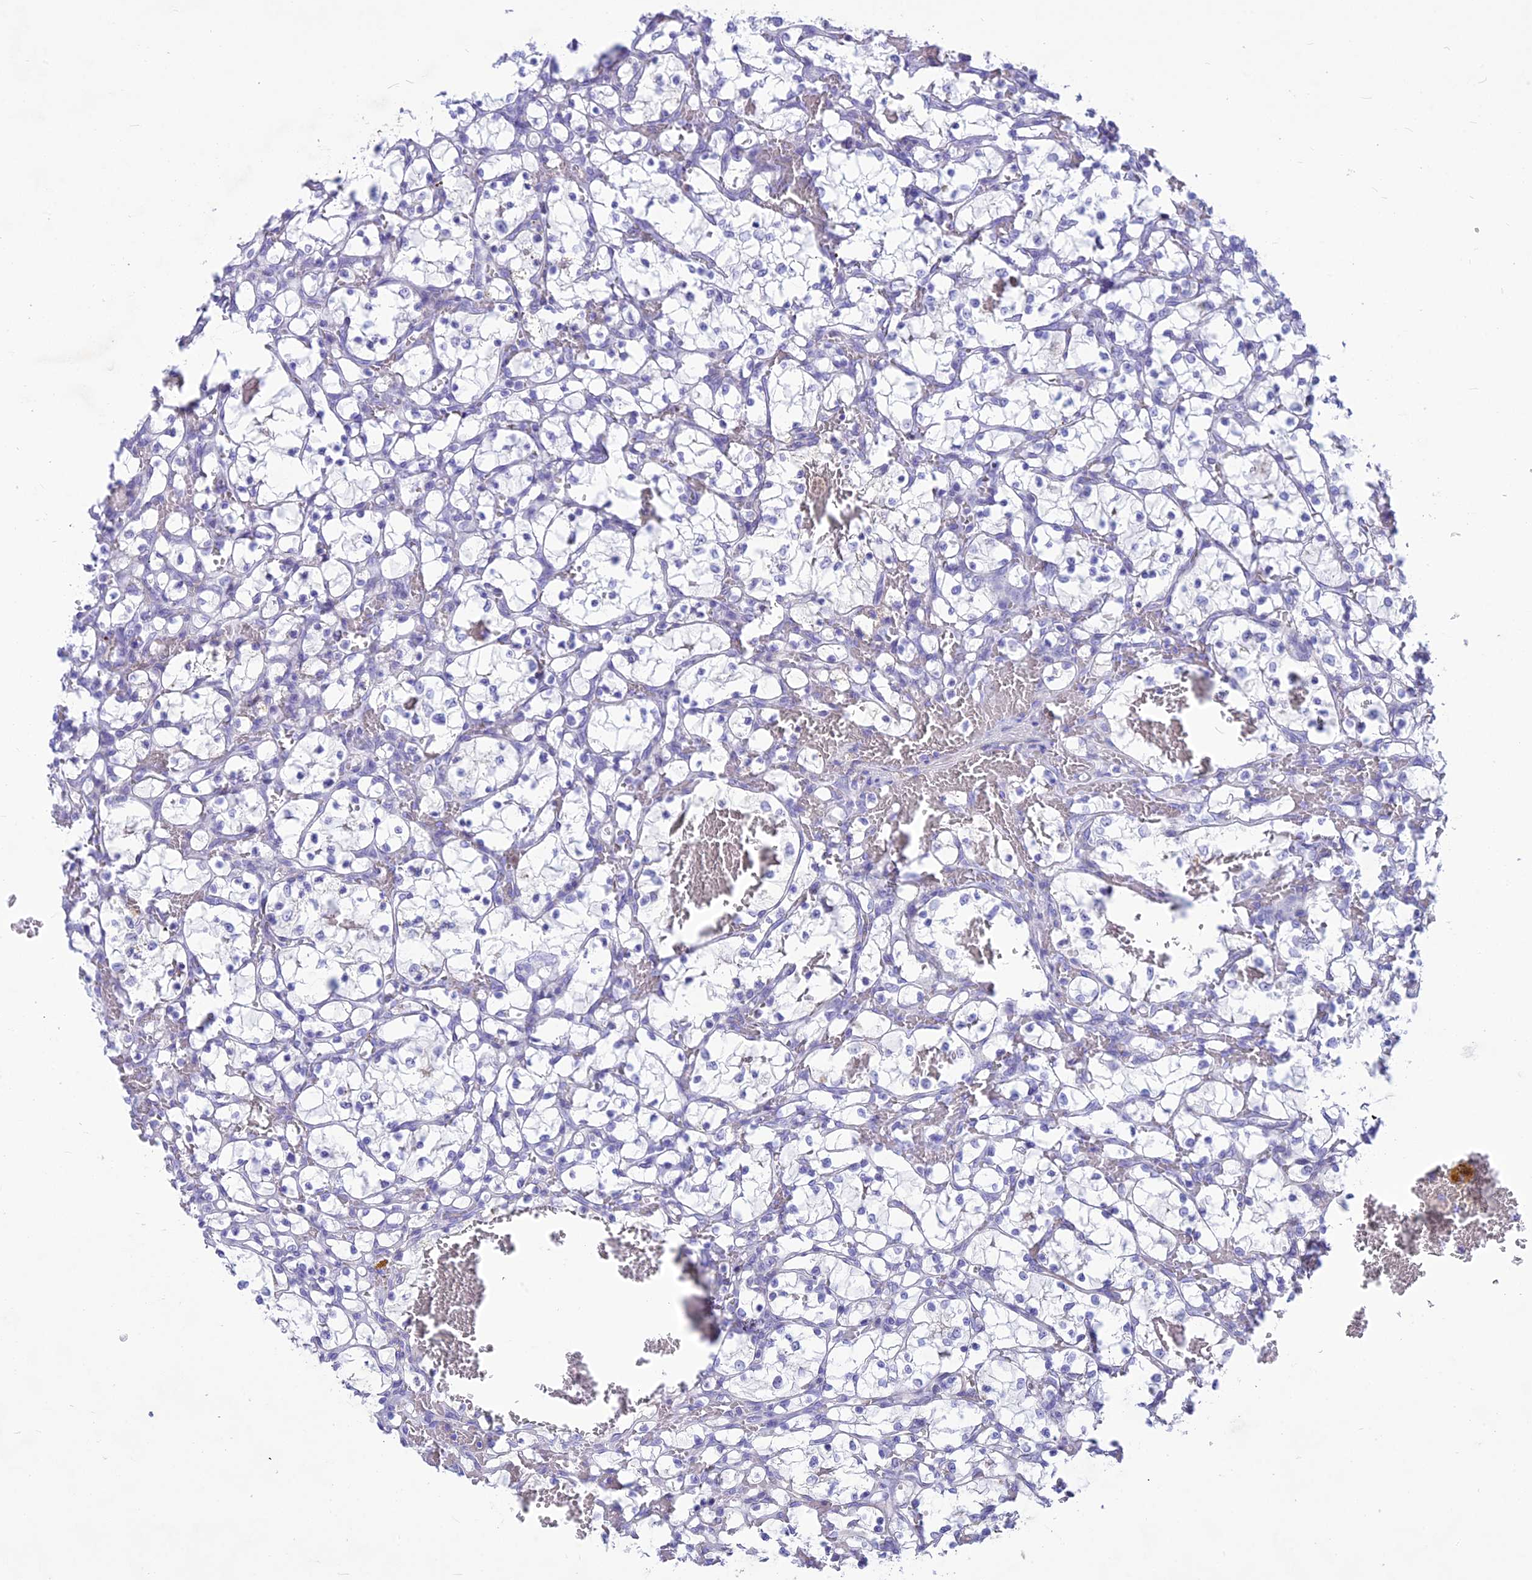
{"staining": {"intensity": "negative", "quantity": "none", "location": "none"}, "tissue": "renal cancer", "cell_type": "Tumor cells", "image_type": "cancer", "snomed": [{"axis": "morphology", "description": "Adenocarcinoma, NOS"}, {"axis": "topography", "description": "Kidney"}], "caption": "This is an immunohistochemistry image of adenocarcinoma (renal). There is no positivity in tumor cells.", "gene": "SNTN", "patient": {"sex": "female", "age": 69}}